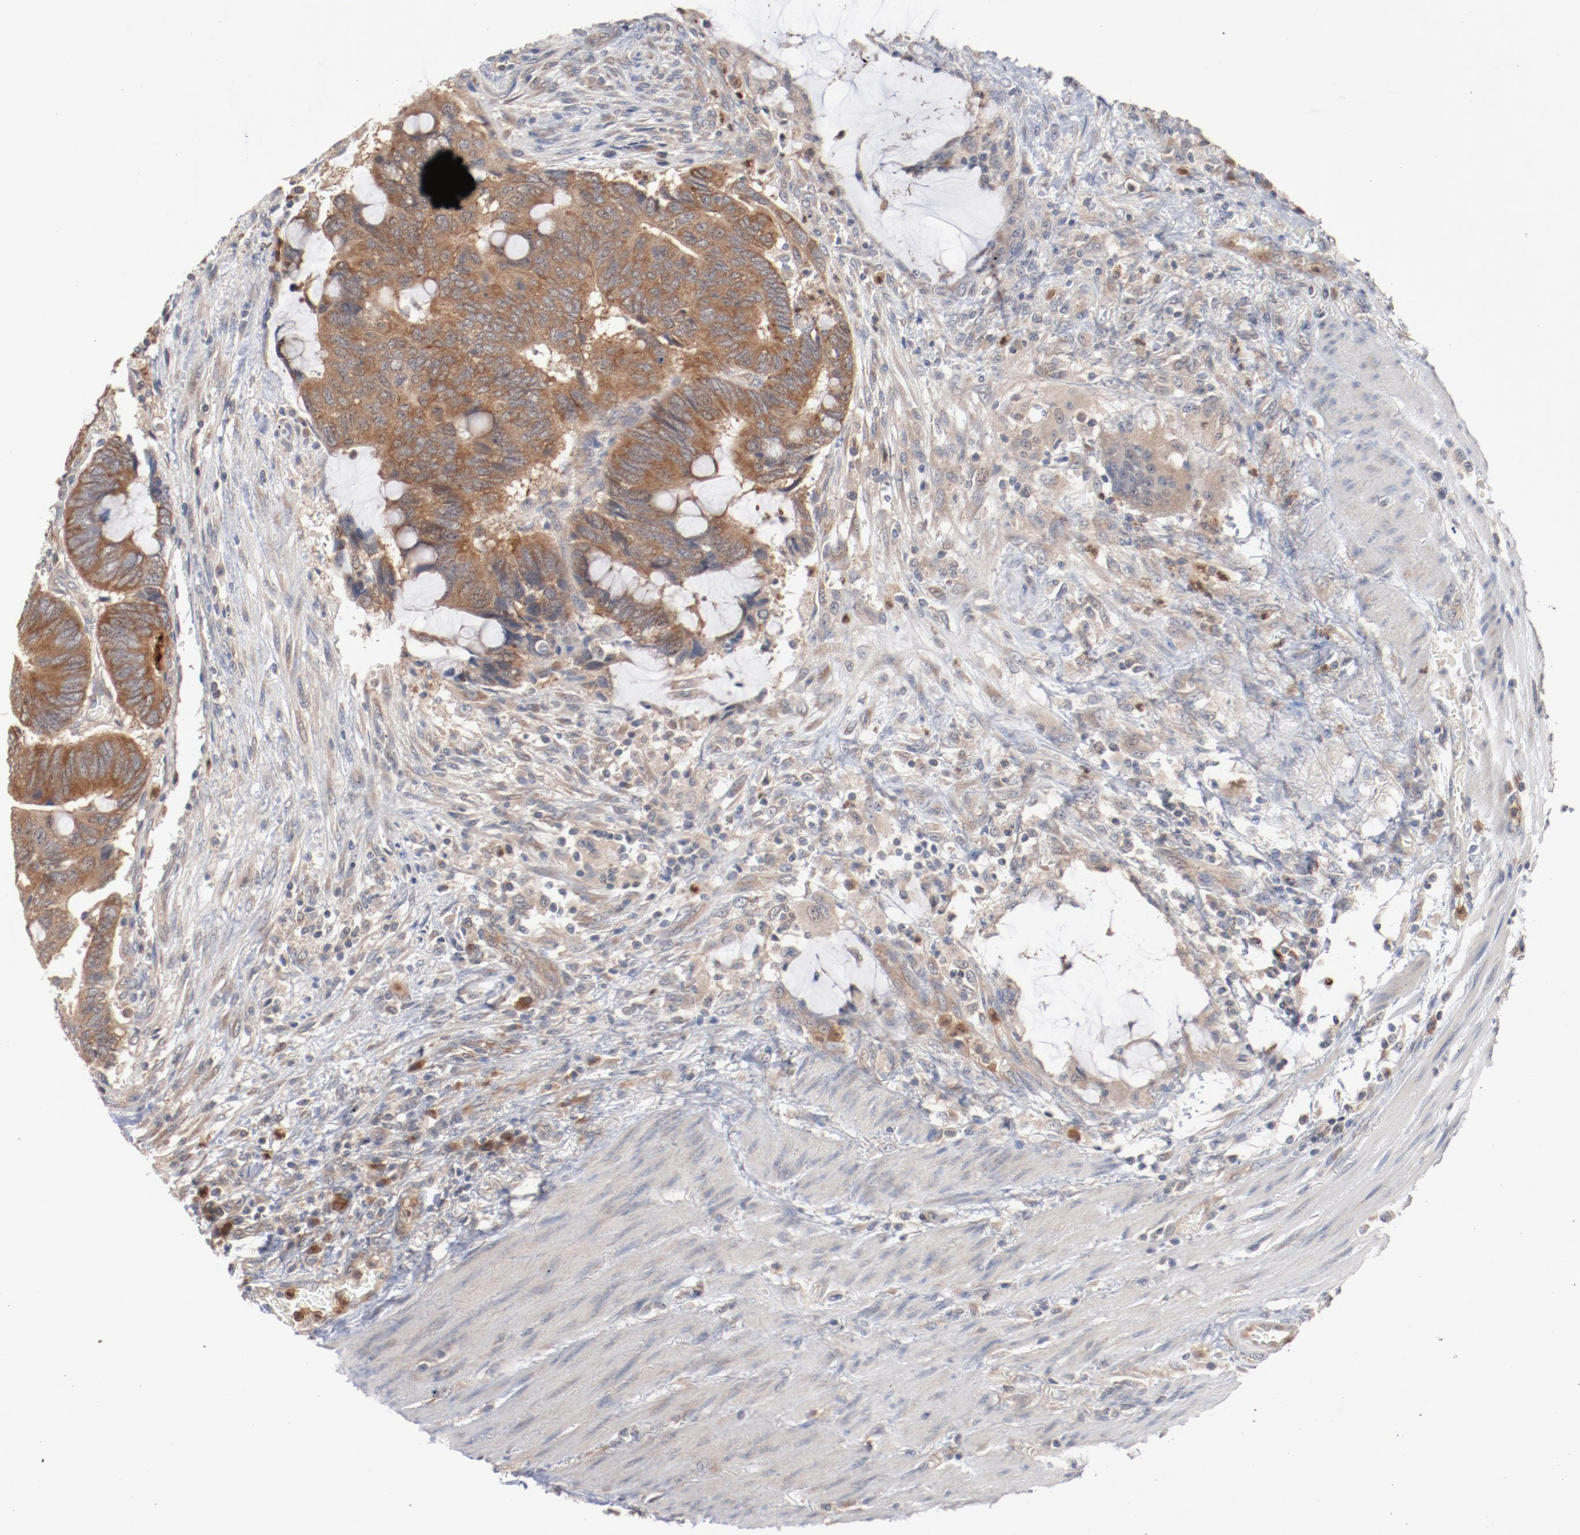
{"staining": {"intensity": "moderate", "quantity": ">75%", "location": "cytoplasmic/membranous"}, "tissue": "colorectal cancer", "cell_type": "Tumor cells", "image_type": "cancer", "snomed": [{"axis": "morphology", "description": "Normal tissue, NOS"}, {"axis": "morphology", "description": "Adenocarcinoma, NOS"}, {"axis": "topography", "description": "Rectum"}], "caption": "Immunohistochemistry staining of adenocarcinoma (colorectal), which demonstrates medium levels of moderate cytoplasmic/membranous positivity in about >75% of tumor cells indicating moderate cytoplasmic/membranous protein expression. The staining was performed using DAB (brown) for protein detection and nuclei were counterstained in hematoxylin (blue).", "gene": "RNASE11", "patient": {"sex": "male", "age": 92}}